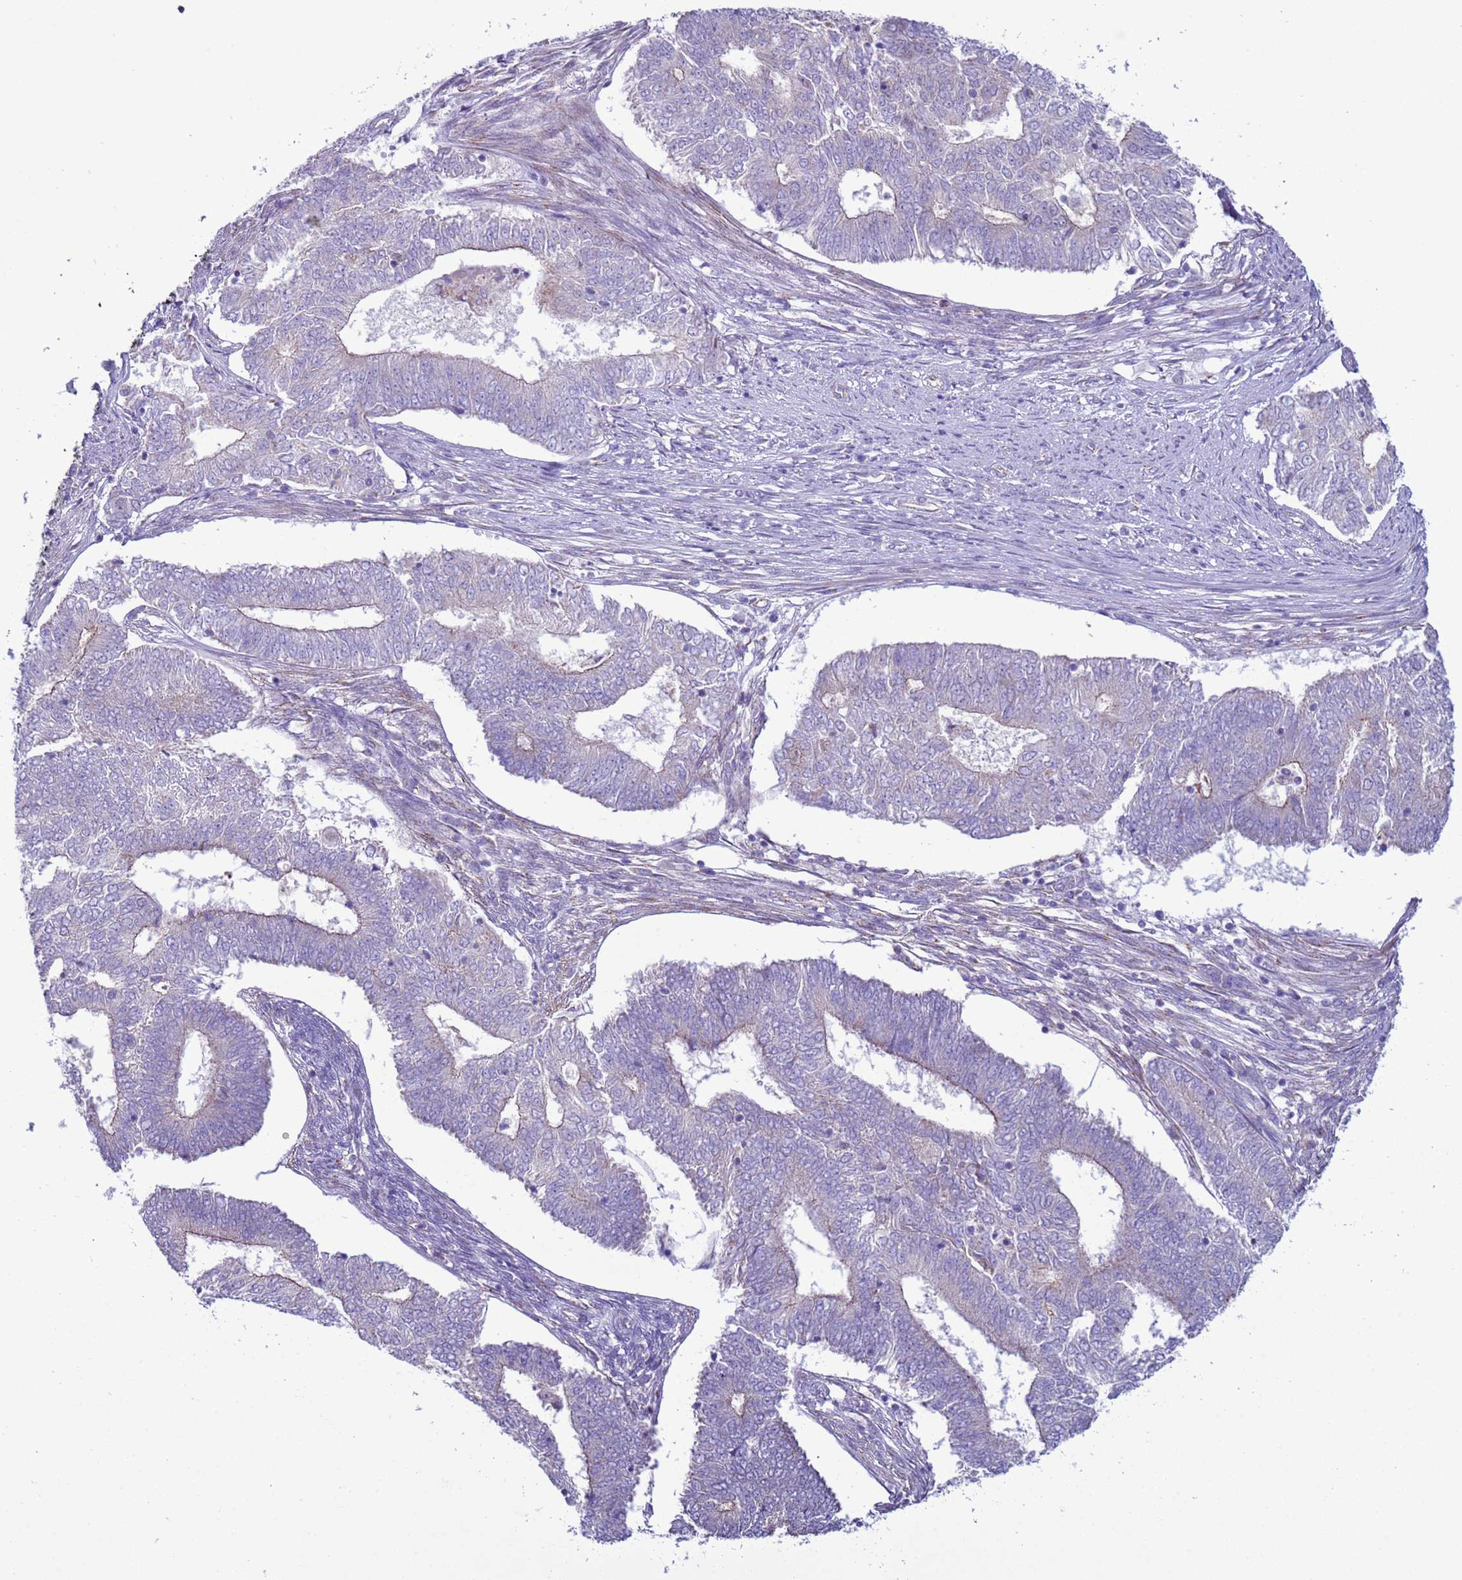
{"staining": {"intensity": "negative", "quantity": "none", "location": "none"}, "tissue": "endometrial cancer", "cell_type": "Tumor cells", "image_type": "cancer", "snomed": [{"axis": "morphology", "description": "Adenocarcinoma, NOS"}, {"axis": "topography", "description": "Endometrium"}], "caption": "Tumor cells are negative for brown protein staining in endometrial cancer (adenocarcinoma).", "gene": "NCALD", "patient": {"sex": "female", "age": 62}}